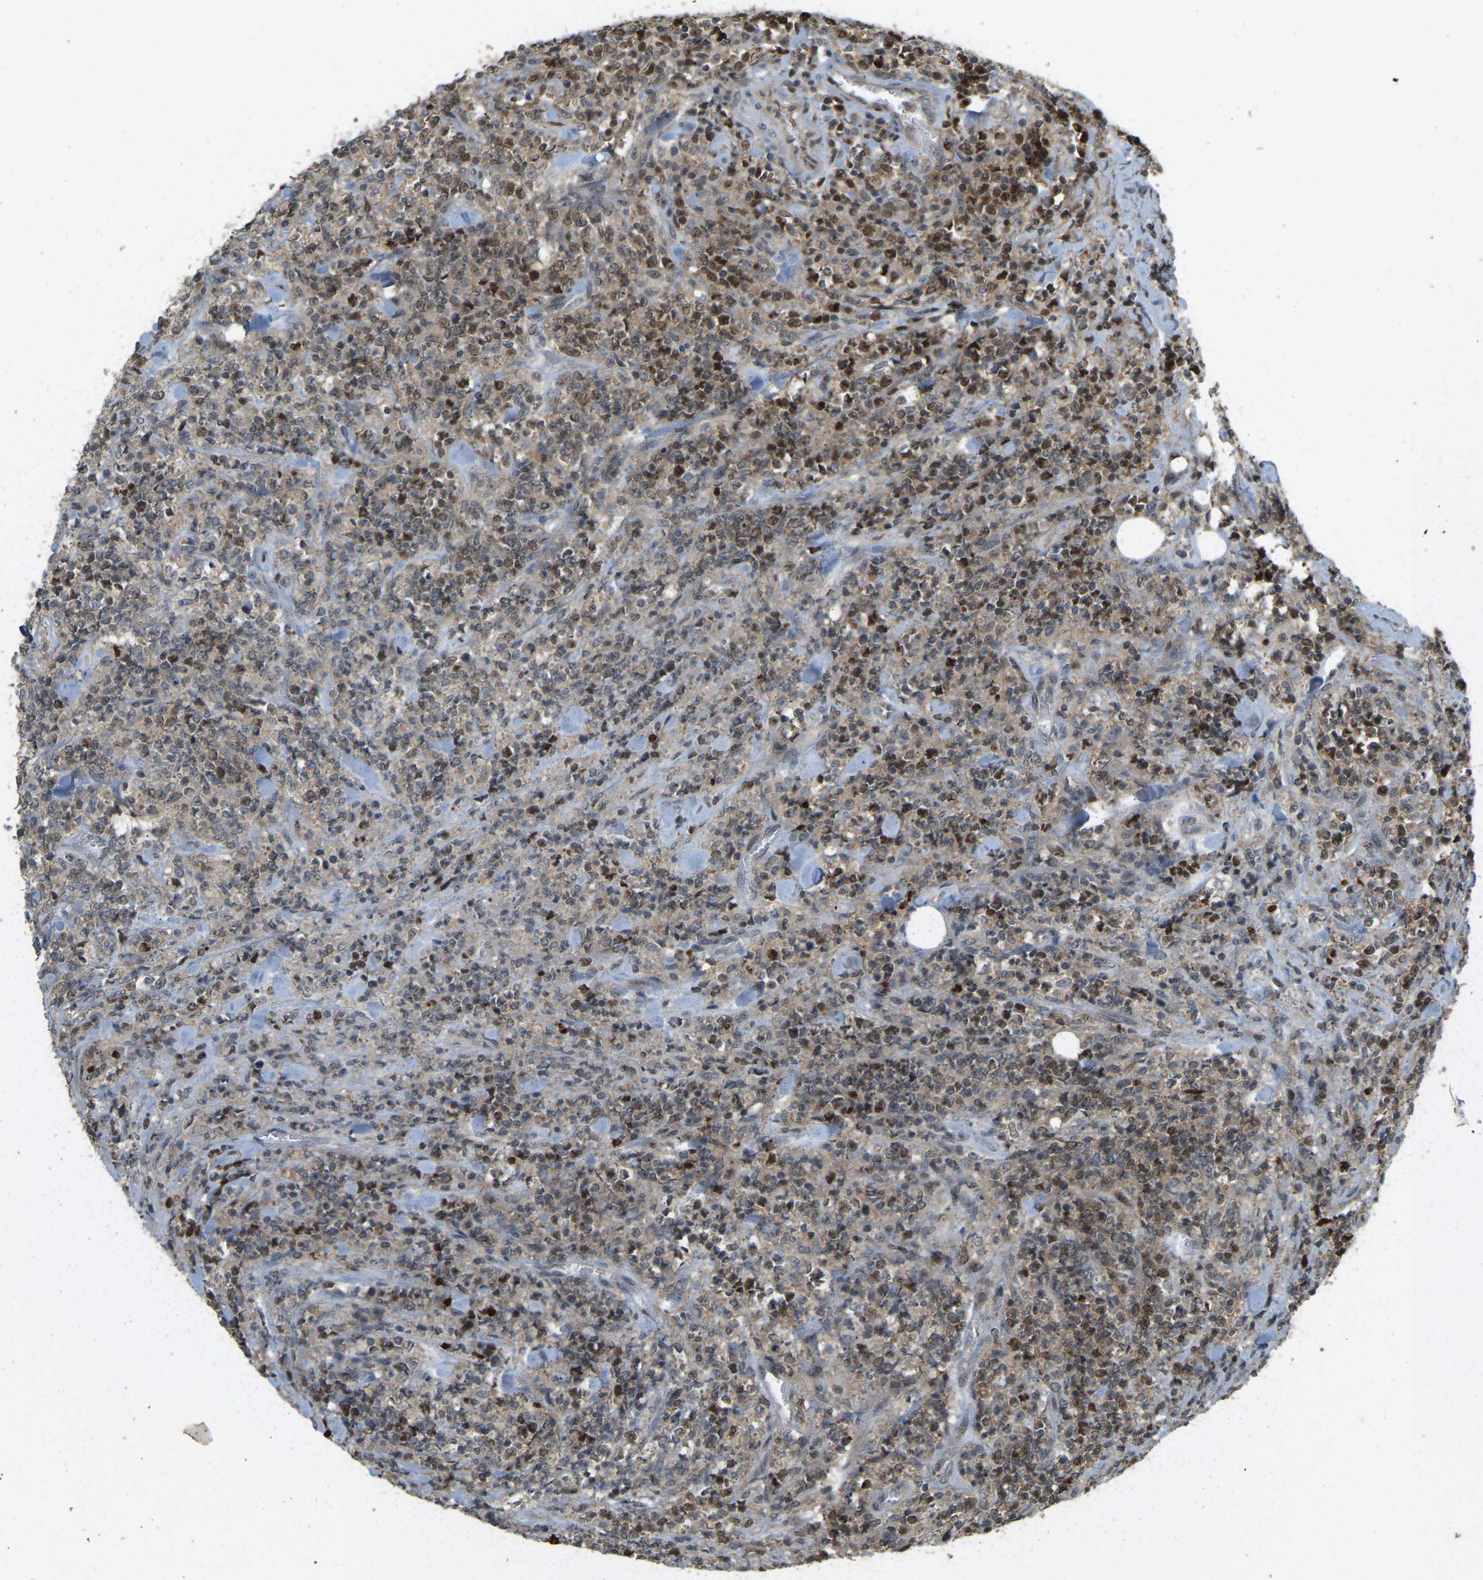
{"staining": {"intensity": "strong", "quantity": "<25%", "location": "nuclear"}, "tissue": "lymphoma", "cell_type": "Tumor cells", "image_type": "cancer", "snomed": [{"axis": "morphology", "description": "Malignant lymphoma, non-Hodgkin's type, High grade"}, {"axis": "topography", "description": "Soft tissue"}], "caption": "Tumor cells display medium levels of strong nuclear staining in about <25% of cells in human high-grade malignant lymphoma, non-Hodgkin's type.", "gene": "BRF2", "patient": {"sex": "male", "age": 18}}